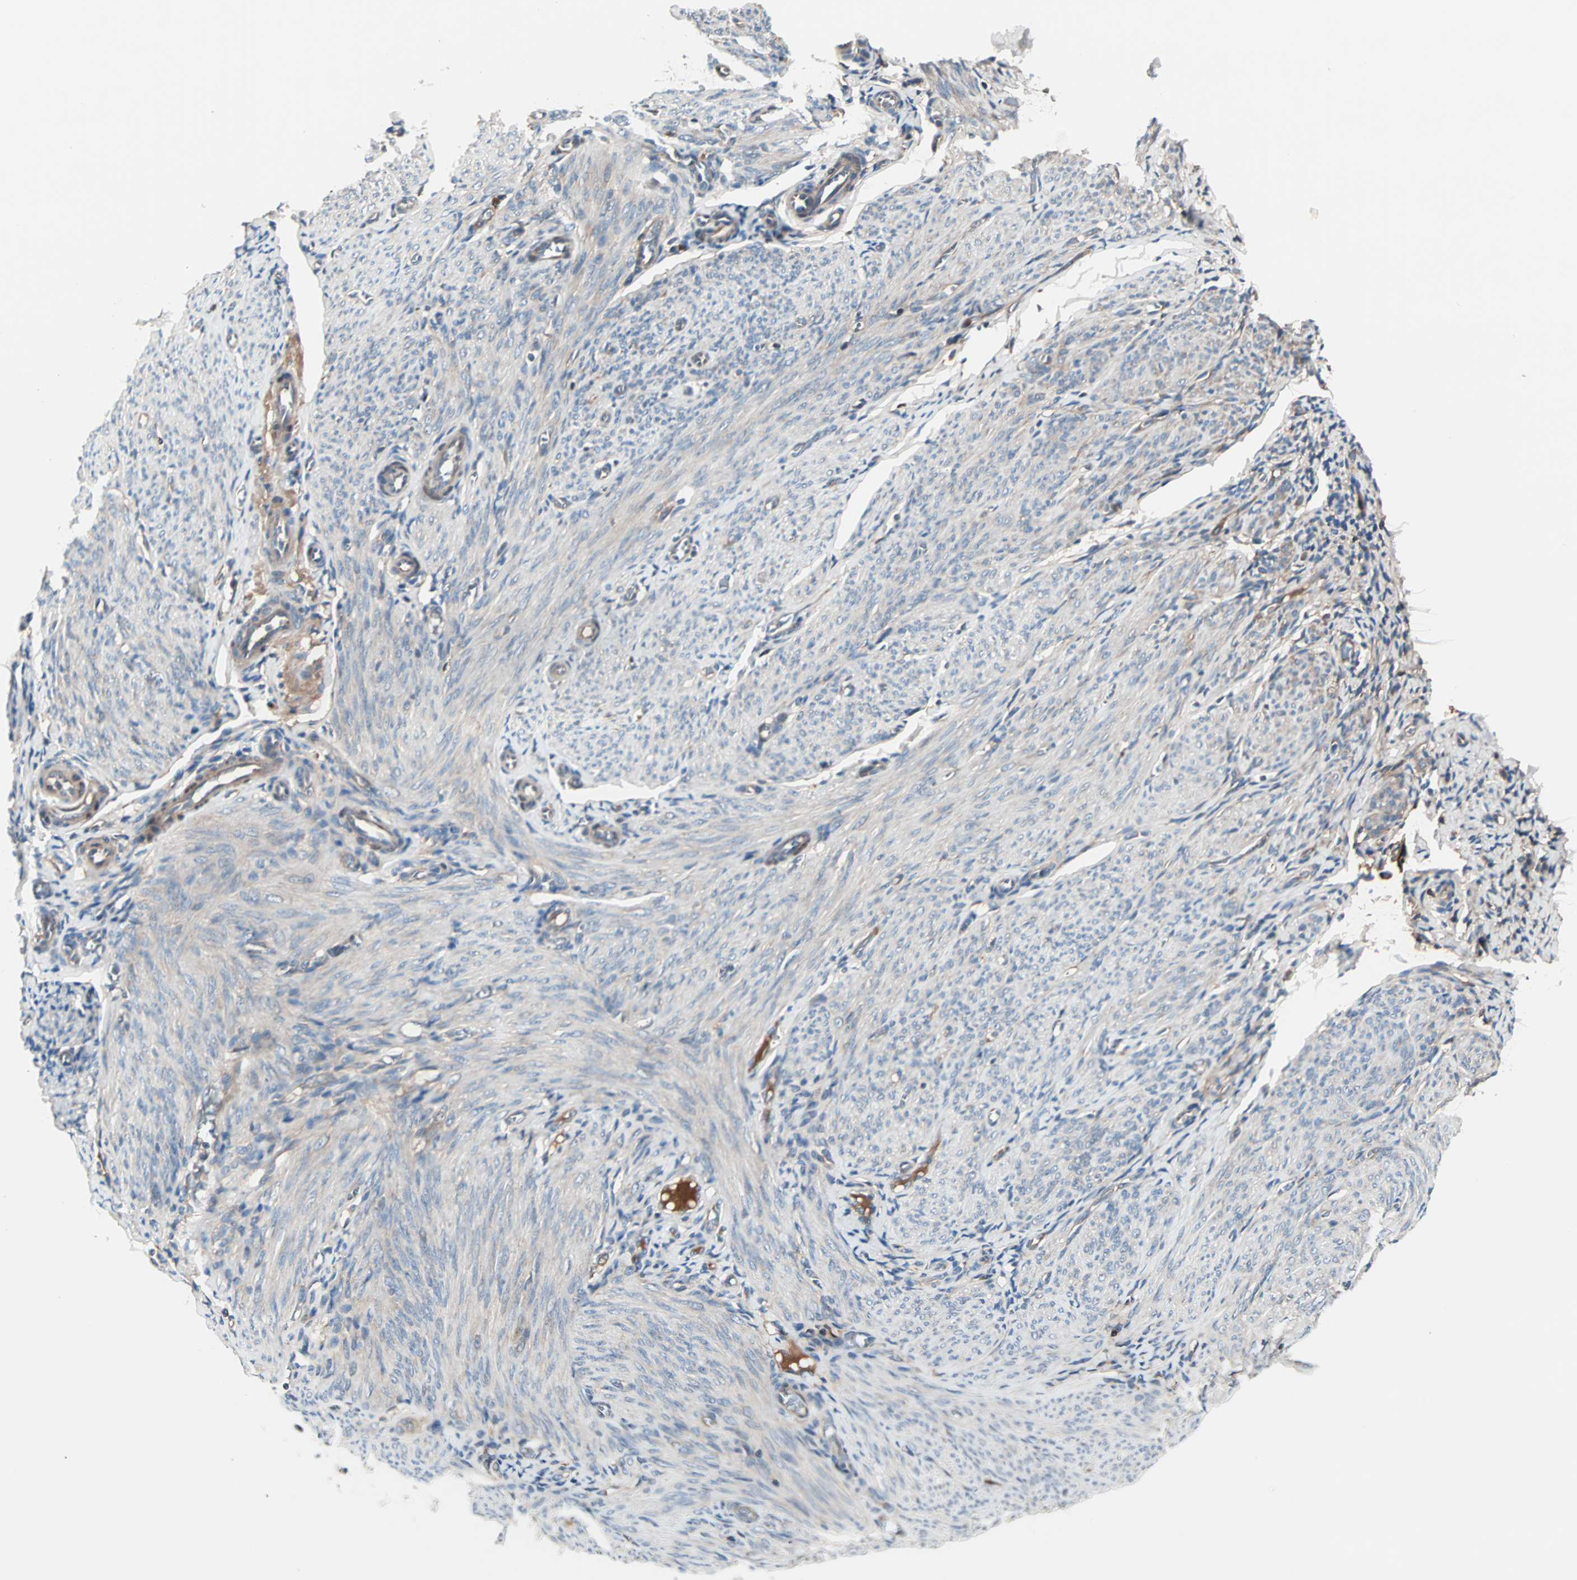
{"staining": {"intensity": "weak", "quantity": "<25%", "location": "cytoplasmic/membranous"}, "tissue": "endometrium", "cell_type": "Cells in endometrial stroma", "image_type": "normal", "snomed": [{"axis": "morphology", "description": "Normal tissue, NOS"}, {"axis": "topography", "description": "Endometrium"}], "caption": "IHC of unremarkable endometrium displays no expression in cells in endometrial stroma.", "gene": "CAD", "patient": {"sex": "female", "age": 61}}